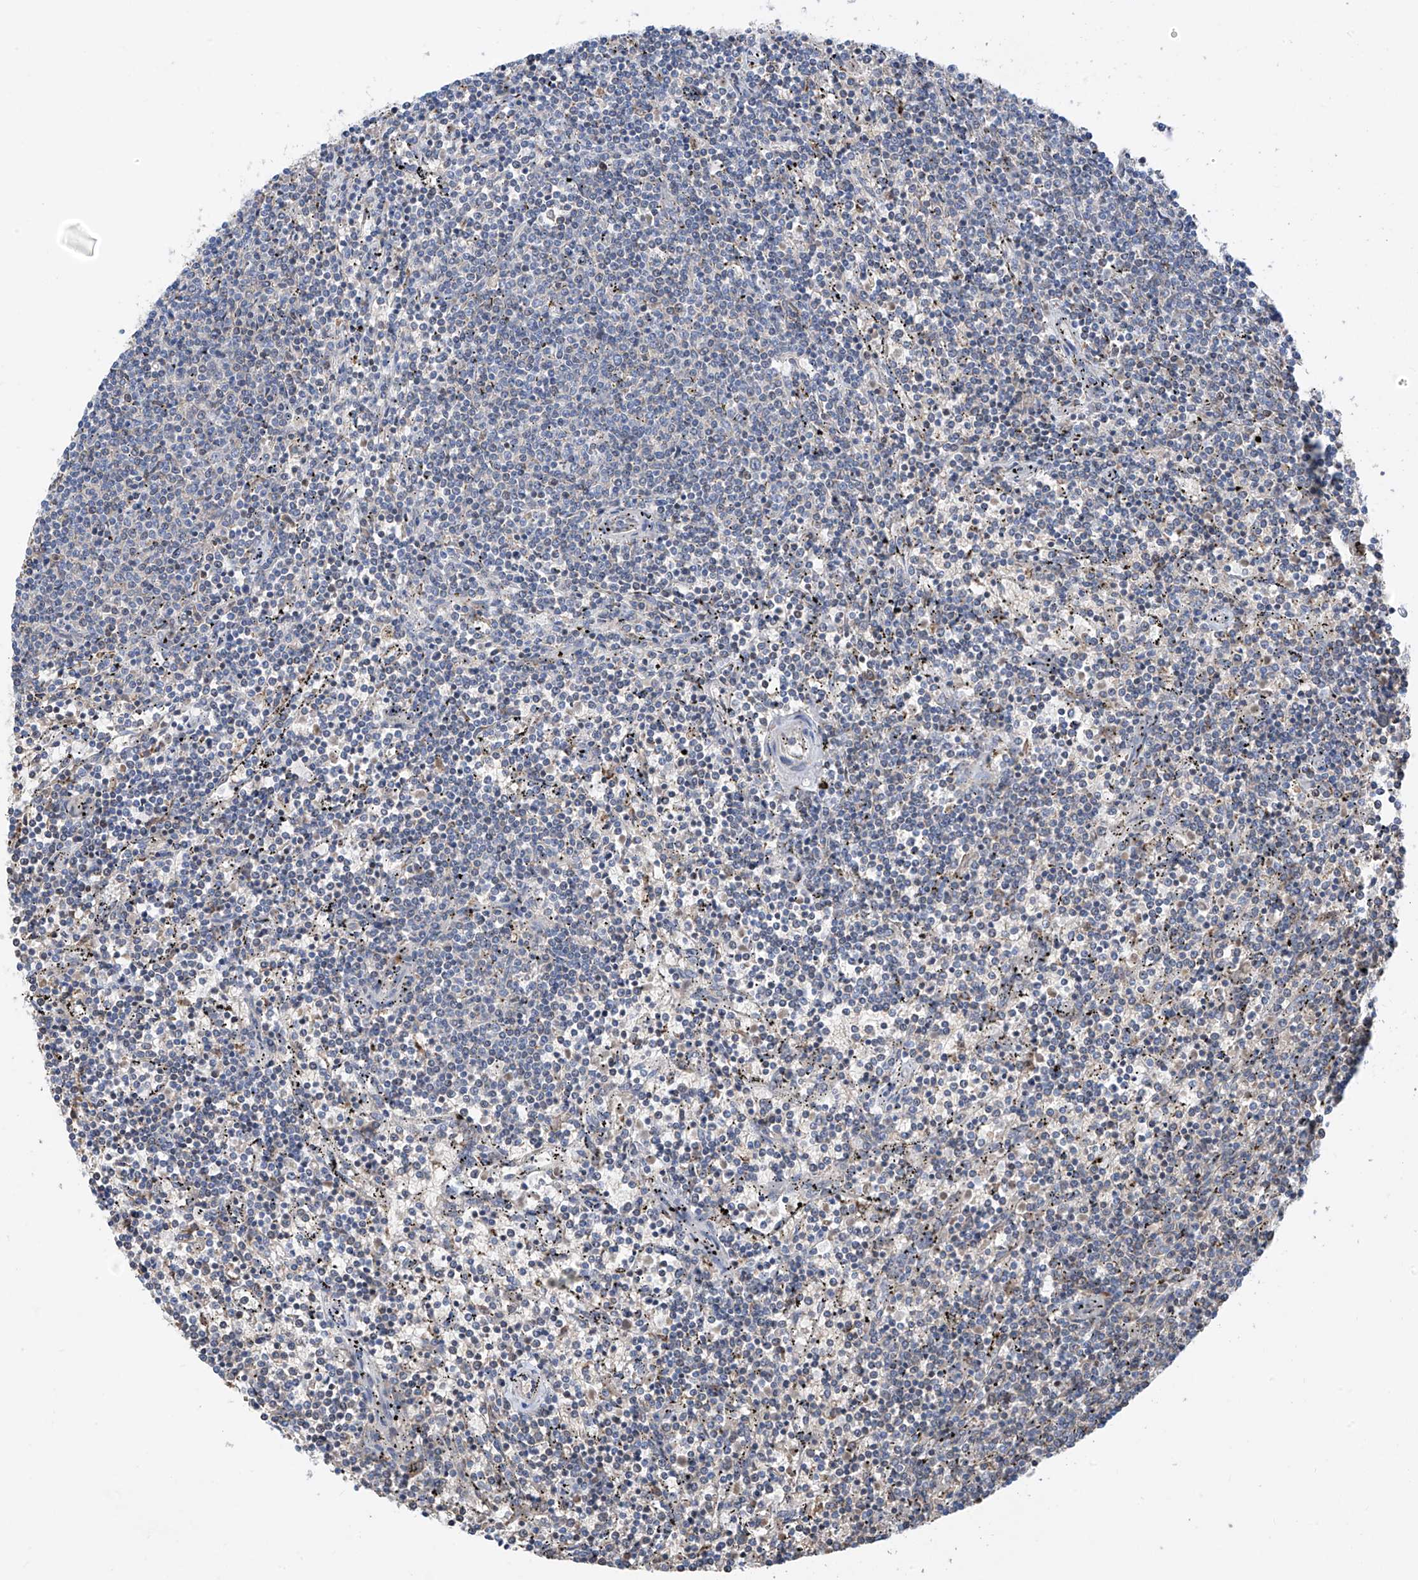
{"staining": {"intensity": "negative", "quantity": "none", "location": "none"}, "tissue": "lymphoma", "cell_type": "Tumor cells", "image_type": "cancer", "snomed": [{"axis": "morphology", "description": "Malignant lymphoma, non-Hodgkin's type, Low grade"}, {"axis": "topography", "description": "Spleen"}], "caption": "The immunohistochemistry photomicrograph has no significant positivity in tumor cells of low-grade malignant lymphoma, non-Hodgkin's type tissue.", "gene": "EOMES", "patient": {"sex": "female", "age": 50}}